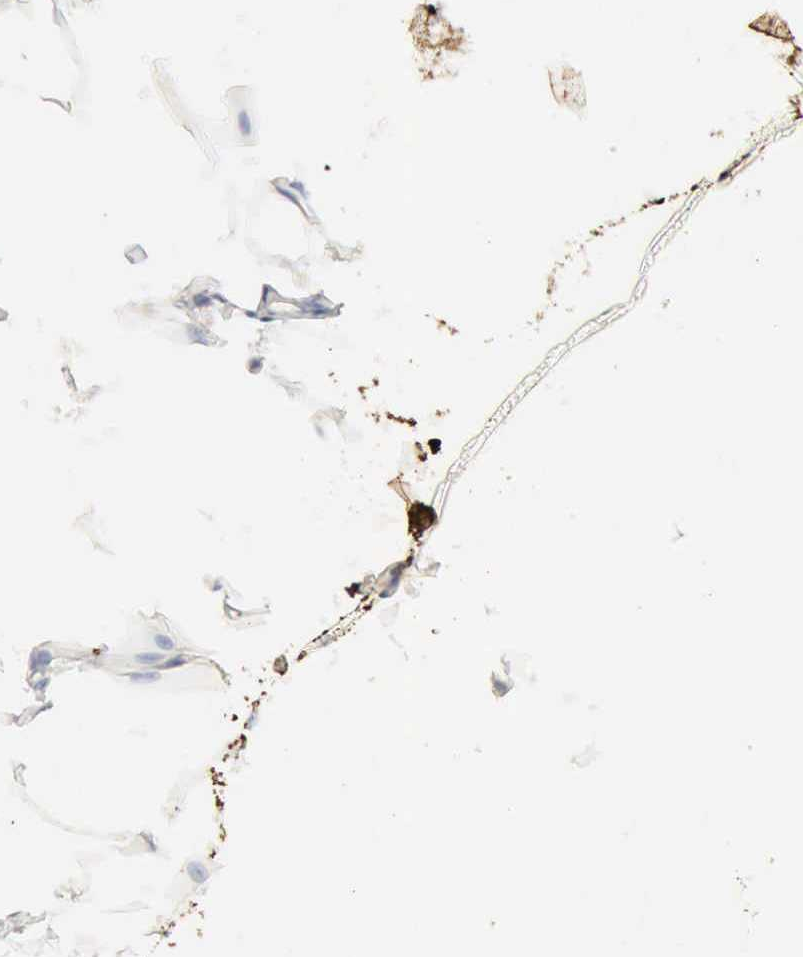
{"staining": {"intensity": "negative", "quantity": "none", "location": "none"}, "tissue": "adipose tissue", "cell_type": "Adipocytes", "image_type": "normal", "snomed": [{"axis": "morphology", "description": "Normal tissue, NOS"}, {"axis": "topography", "description": "Vascular tissue"}], "caption": "The histopathology image demonstrates no significant positivity in adipocytes of adipose tissue. (DAB (3,3'-diaminobenzidine) immunohistochemistry (IHC) visualized using brightfield microscopy, high magnification).", "gene": "KRT10", "patient": {"sex": "male", "age": 41}}